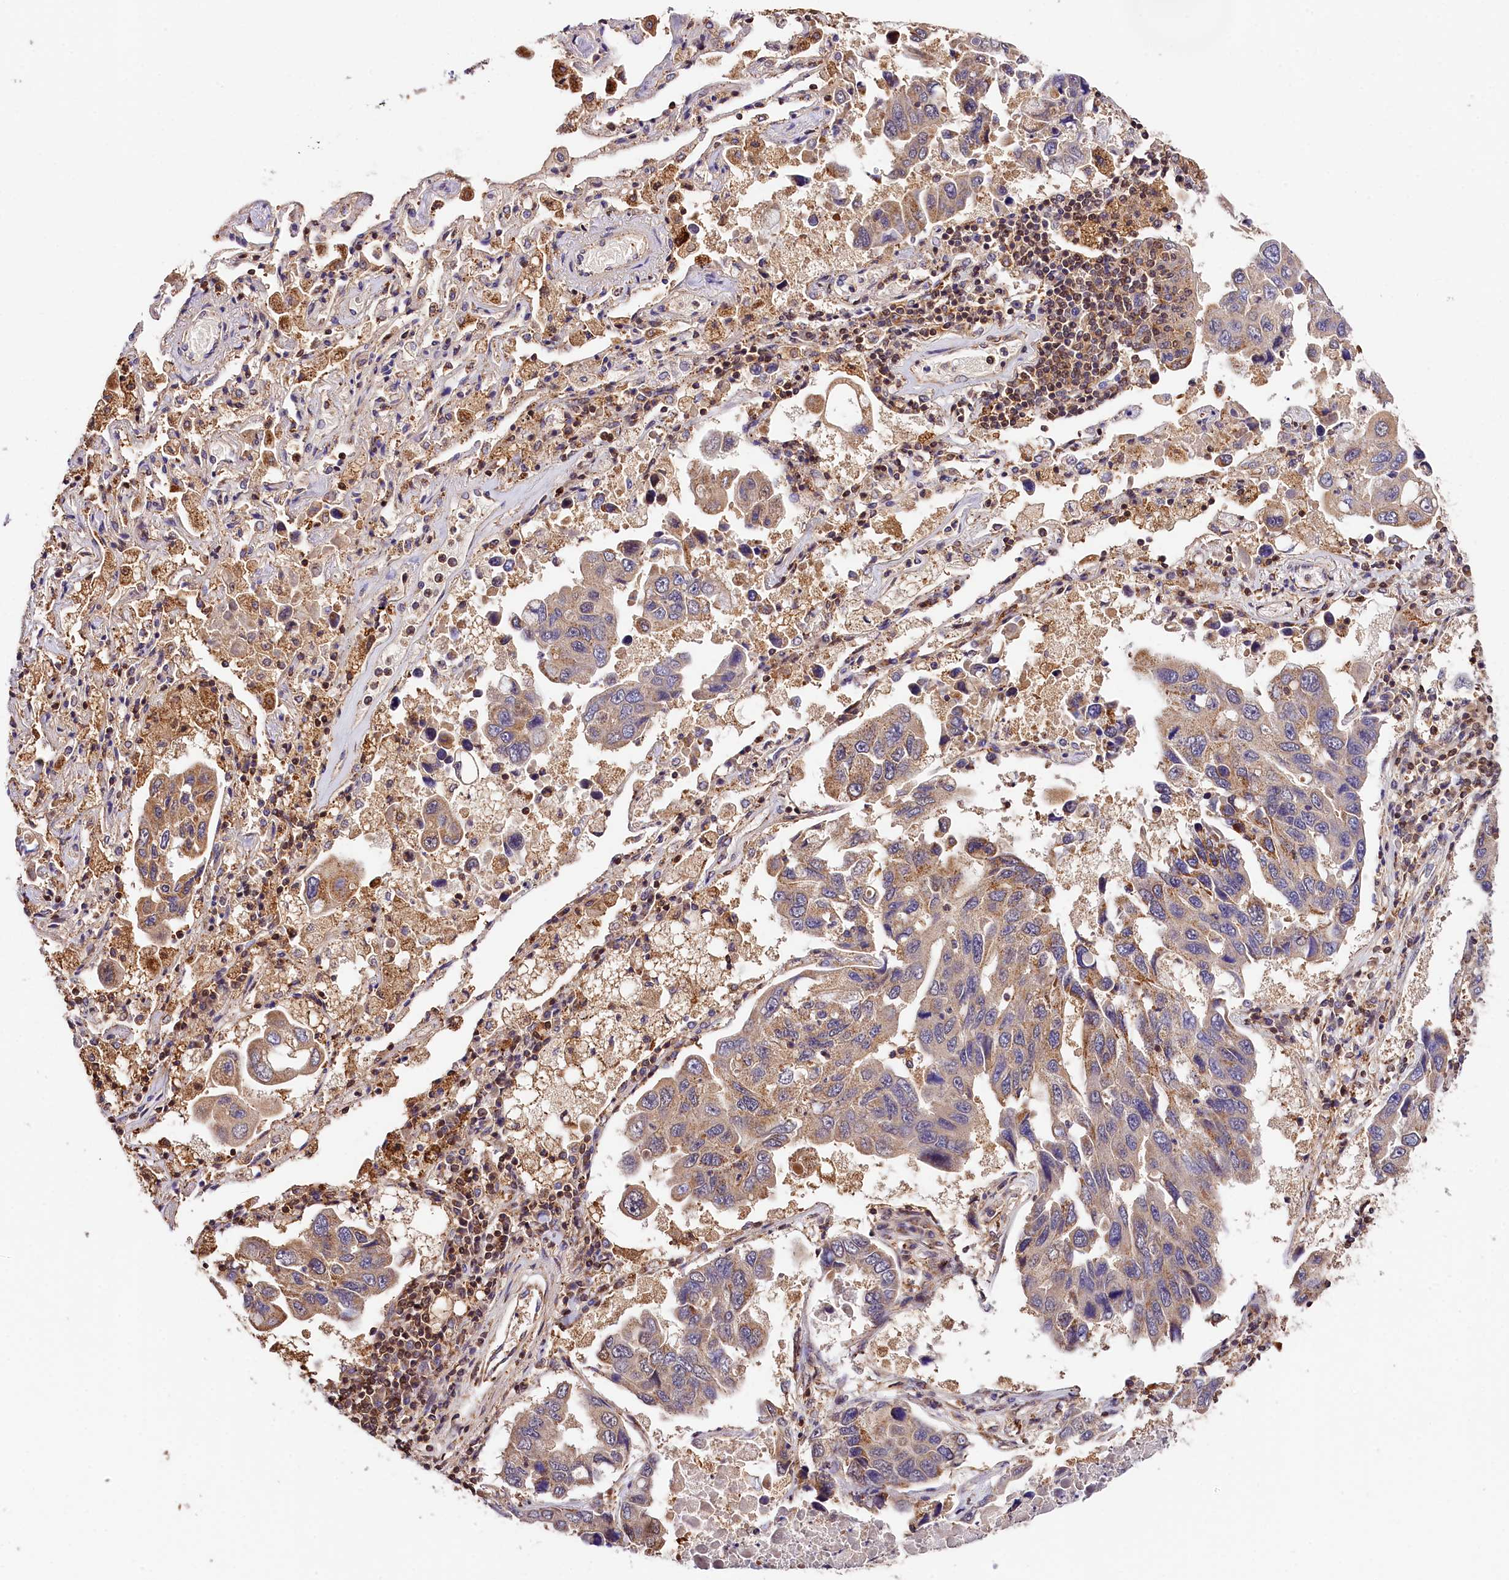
{"staining": {"intensity": "moderate", "quantity": "<25%", "location": "cytoplasmic/membranous"}, "tissue": "lung cancer", "cell_type": "Tumor cells", "image_type": "cancer", "snomed": [{"axis": "morphology", "description": "Adenocarcinoma, NOS"}, {"axis": "topography", "description": "Lung"}], "caption": "Protein staining exhibits moderate cytoplasmic/membranous staining in about <25% of tumor cells in lung adenocarcinoma. The staining is performed using DAB (3,3'-diaminobenzidine) brown chromogen to label protein expression. The nuclei are counter-stained blue using hematoxylin.", "gene": "KPTN", "patient": {"sex": "male", "age": 64}}